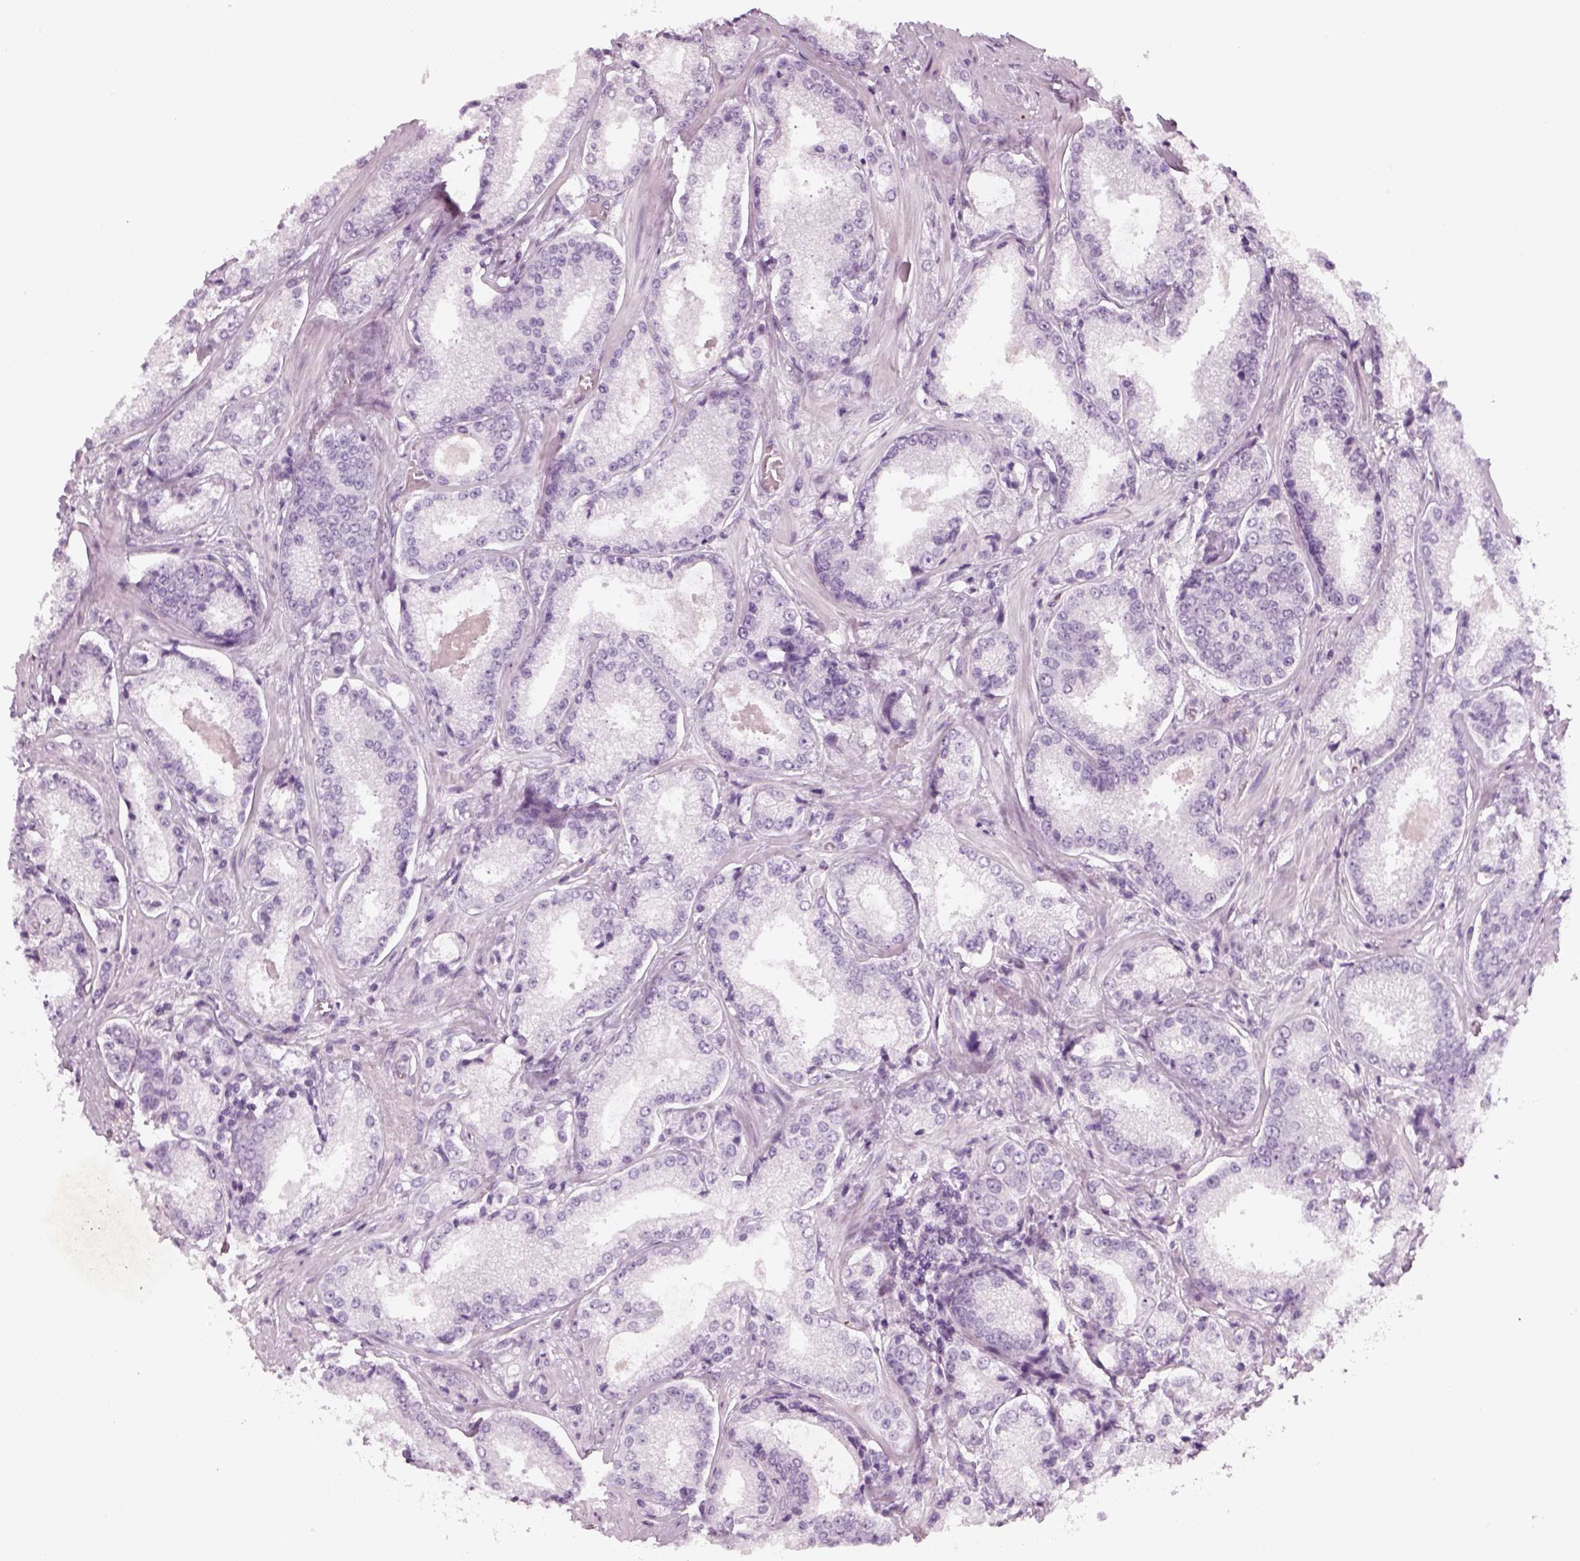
{"staining": {"intensity": "negative", "quantity": "none", "location": "none"}, "tissue": "prostate cancer", "cell_type": "Tumor cells", "image_type": "cancer", "snomed": [{"axis": "morphology", "description": "Adenocarcinoma, Low grade"}, {"axis": "topography", "description": "Prostate"}], "caption": "Micrograph shows no significant protein expression in tumor cells of prostate adenocarcinoma (low-grade). (DAB immunohistochemistry (IHC) with hematoxylin counter stain).", "gene": "SAG", "patient": {"sex": "male", "age": 56}}